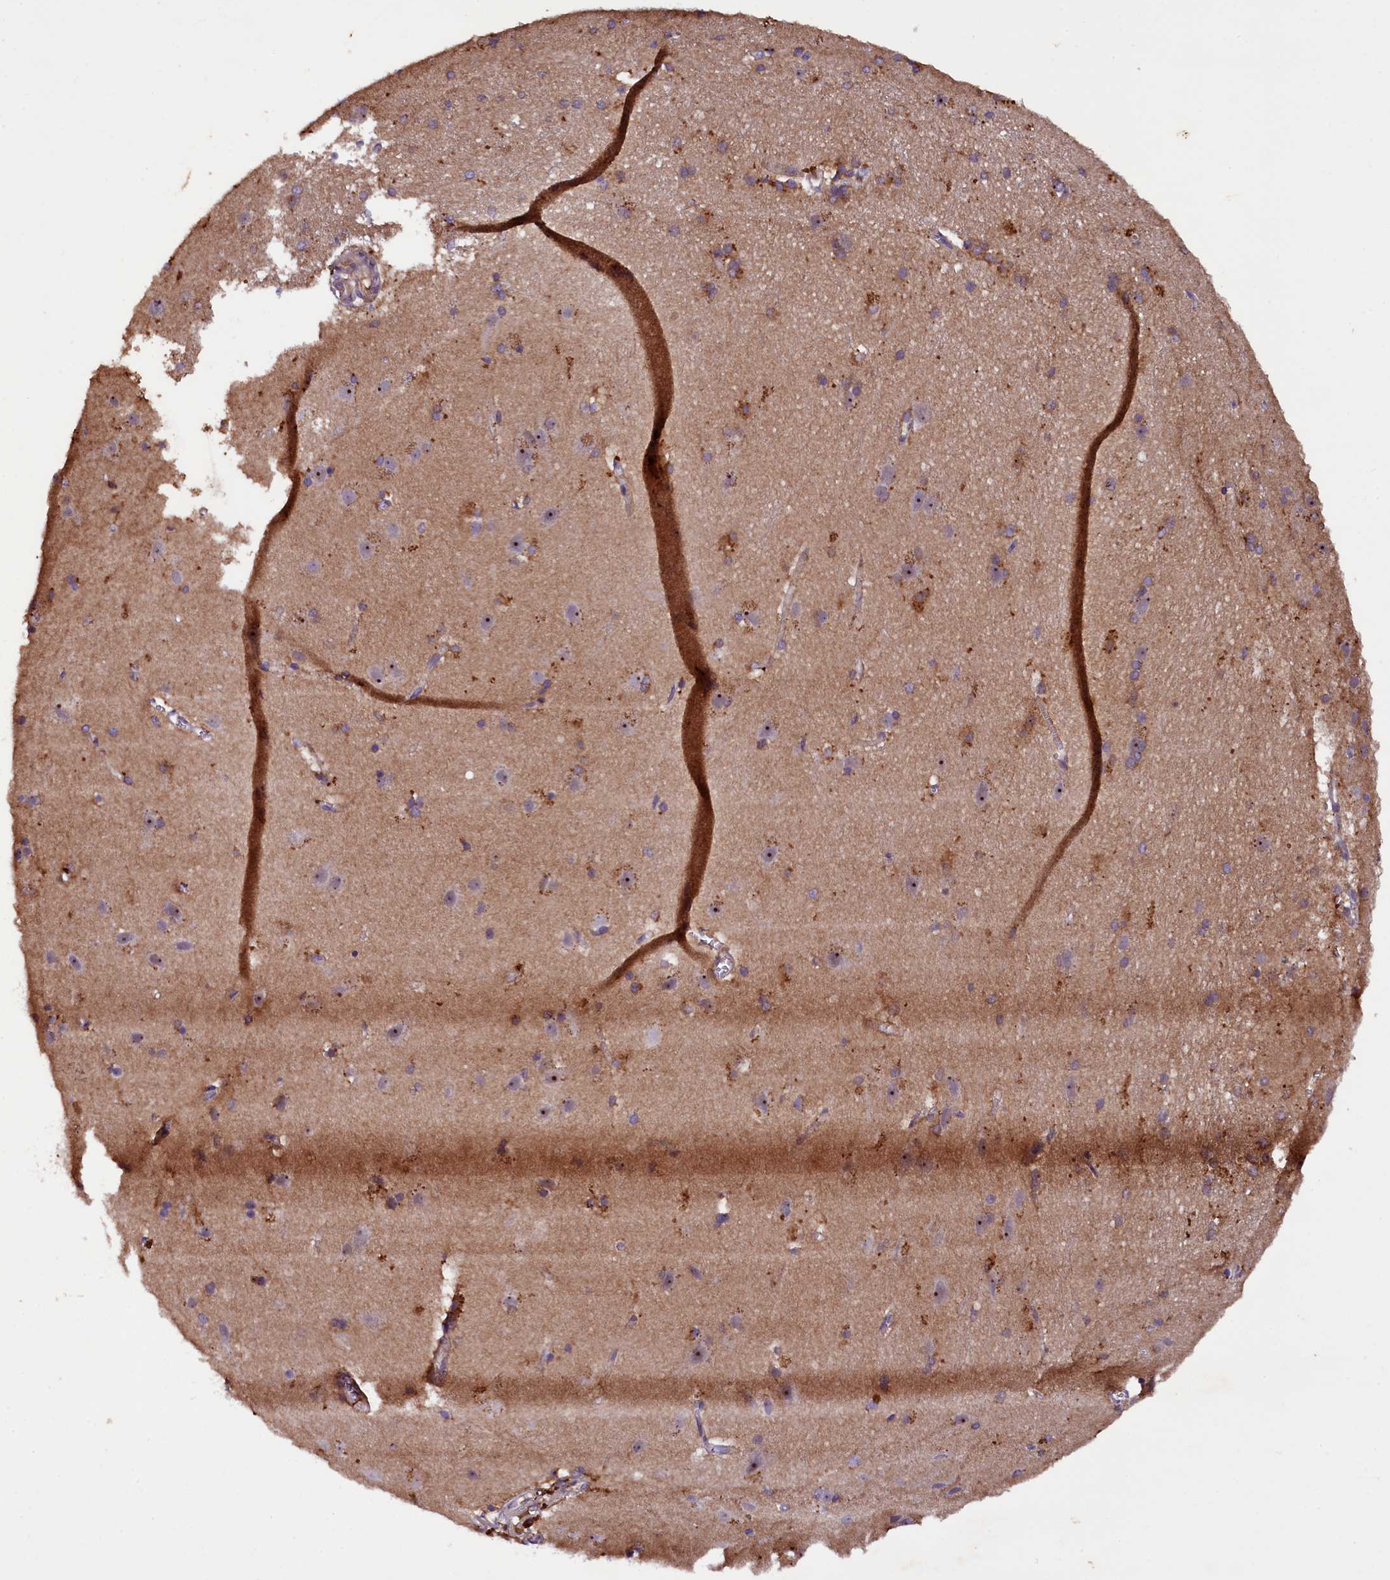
{"staining": {"intensity": "moderate", "quantity": "25%-75%", "location": "cytoplasmic/membranous"}, "tissue": "cerebral cortex", "cell_type": "Endothelial cells", "image_type": "normal", "snomed": [{"axis": "morphology", "description": "Normal tissue, NOS"}, {"axis": "topography", "description": "Cerebral cortex"}], "caption": "The micrograph reveals staining of unremarkable cerebral cortex, revealing moderate cytoplasmic/membranous protein staining (brown color) within endothelial cells.", "gene": "PLXNB1", "patient": {"sex": "male", "age": 54}}